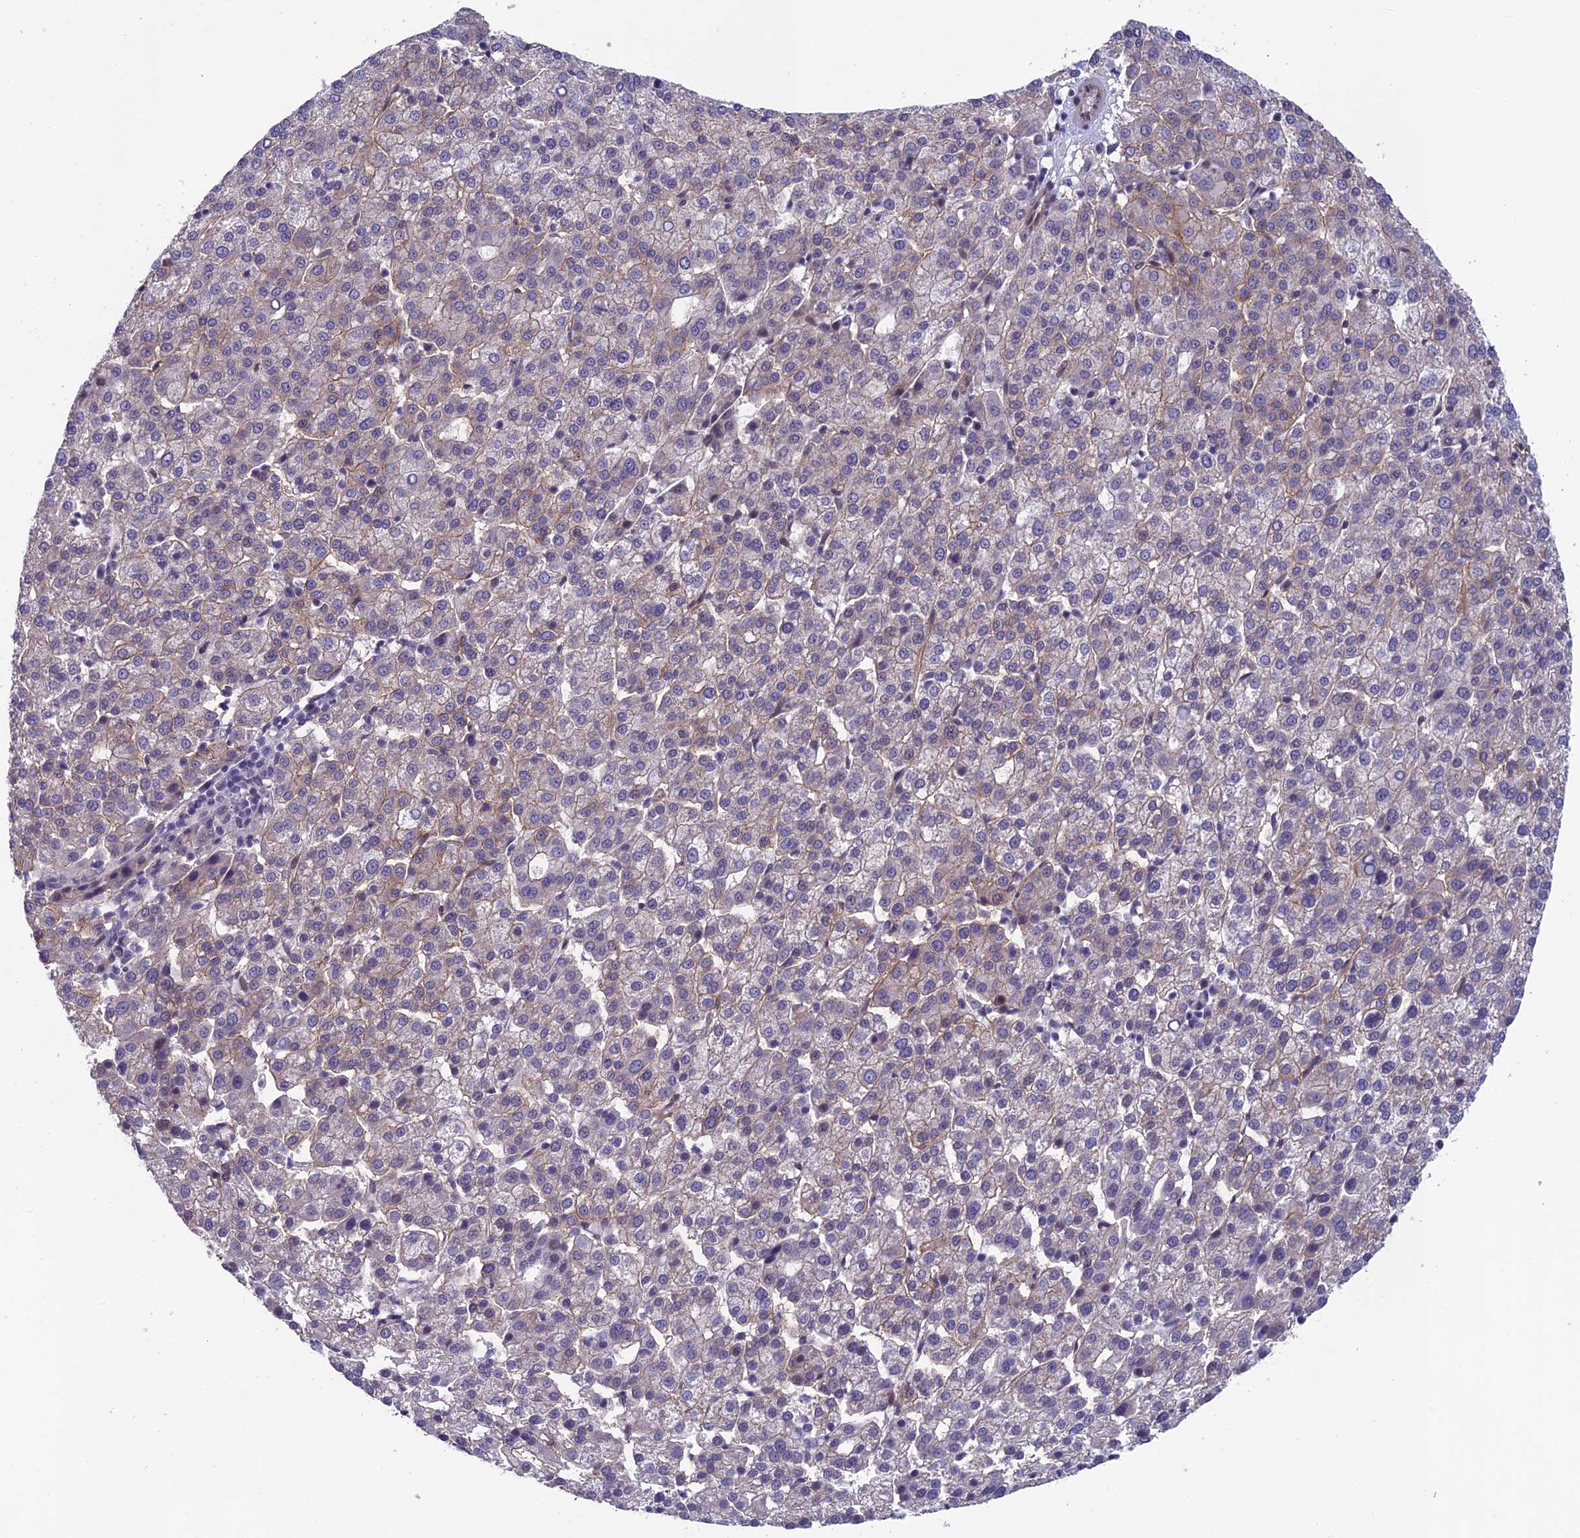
{"staining": {"intensity": "weak", "quantity": "<25%", "location": "cytoplasmic/membranous"}, "tissue": "liver cancer", "cell_type": "Tumor cells", "image_type": "cancer", "snomed": [{"axis": "morphology", "description": "Carcinoma, Hepatocellular, NOS"}, {"axis": "topography", "description": "Liver"}], "caption": "DAB immunohistochemical staining of human liver hepatocellular carcinoma shows no significant positivity in tumor cells.", "gene": "FKBPL", "patient": {"sex": "female", "age": 58}}